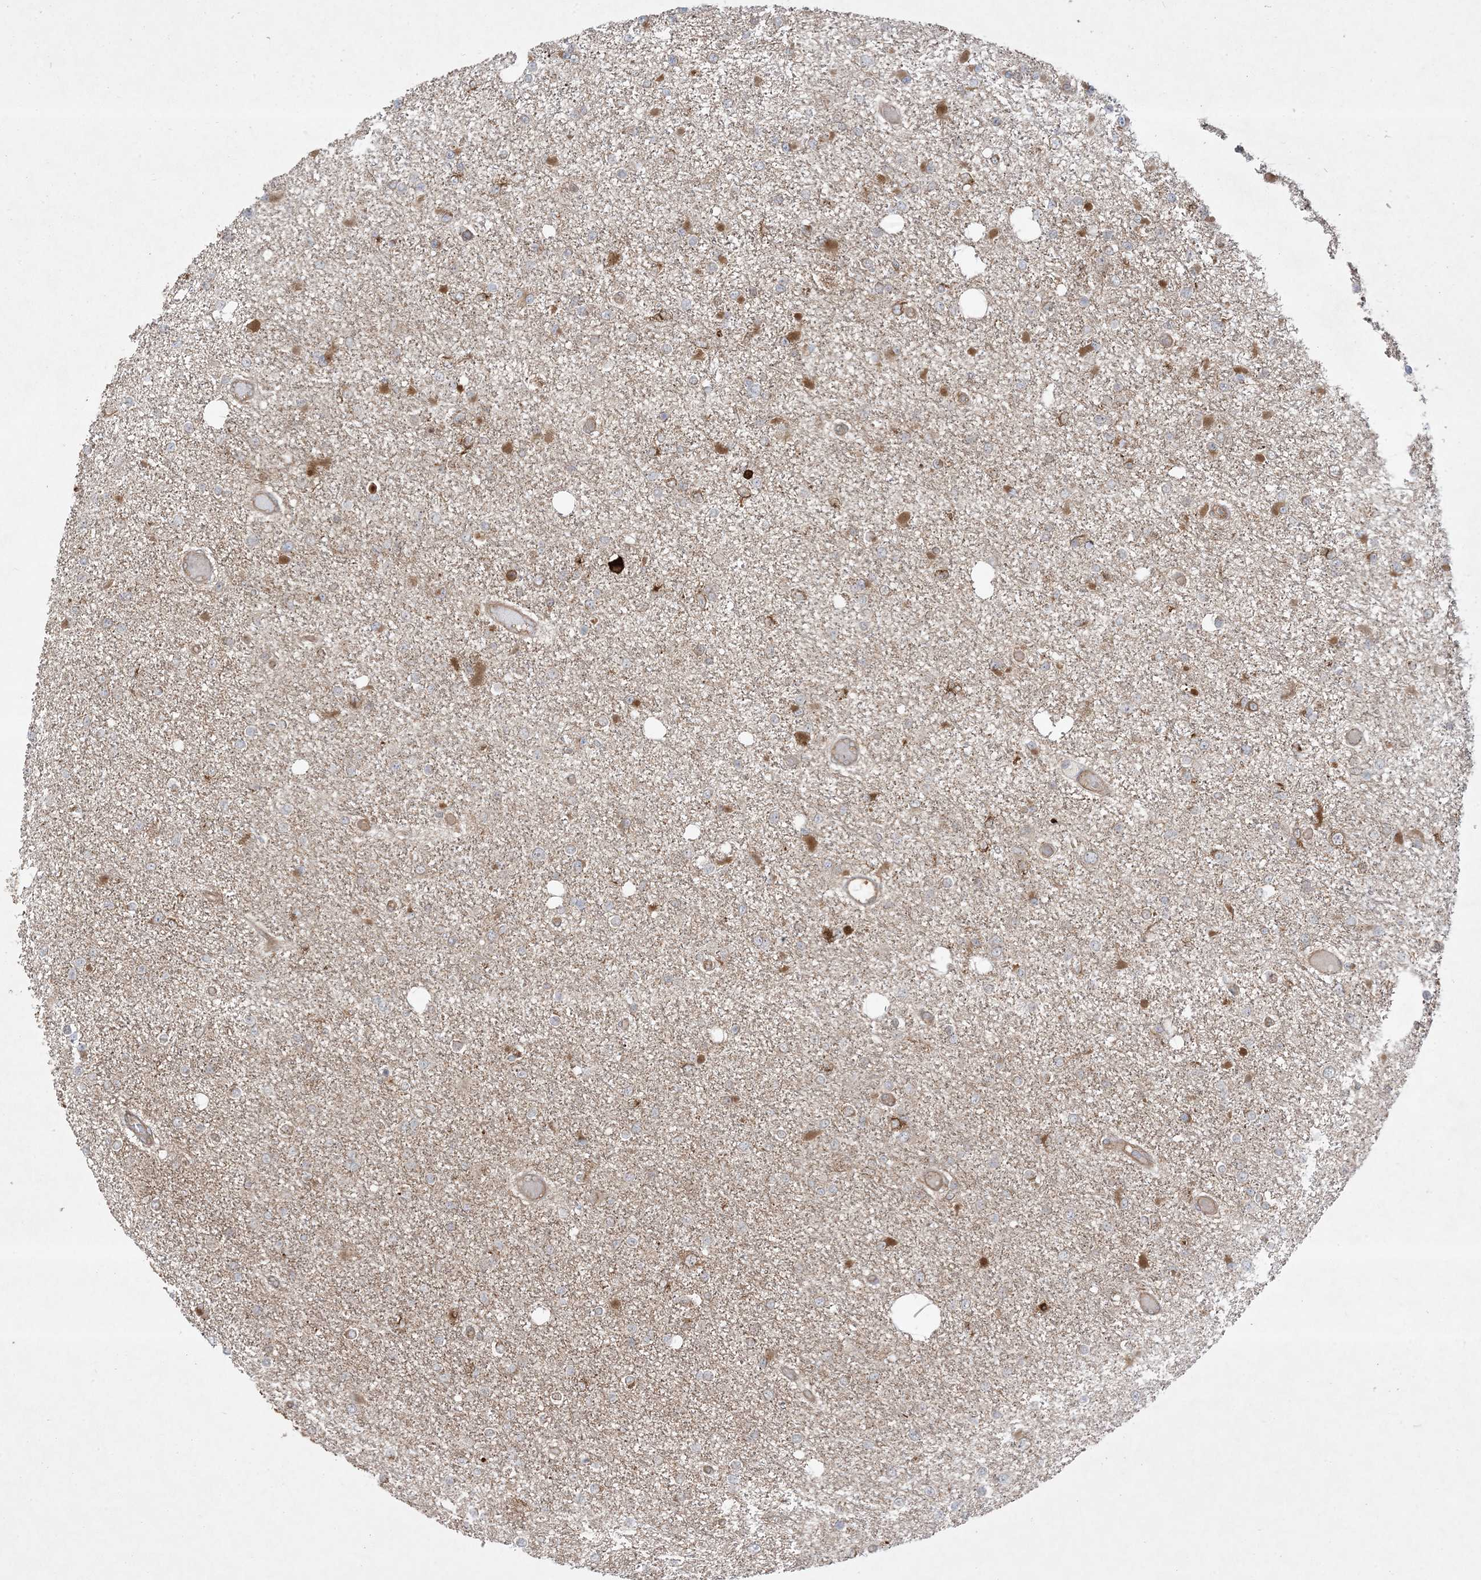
{"staining": {"intensity": "moderate", "quantity": "<25%", "location": "cytoplasmic/membranous"}, "tissue": "glioma", "cell_type": "Tumor cells", "image_type": "cancer", "snomed": [{"axis": "morphology", "description": "Glioma, malignant, Low grade"}, {"axis": "topography", "description": "Brain"}], "caption": "Protein expression analysis of human malignant glioma (low-grade) reveals moderate cytoplasmic/membranous positivity in about <25% of tumor cells.", "gene": "SOGA3", "patient": {"sex": "female", "age": 22}}